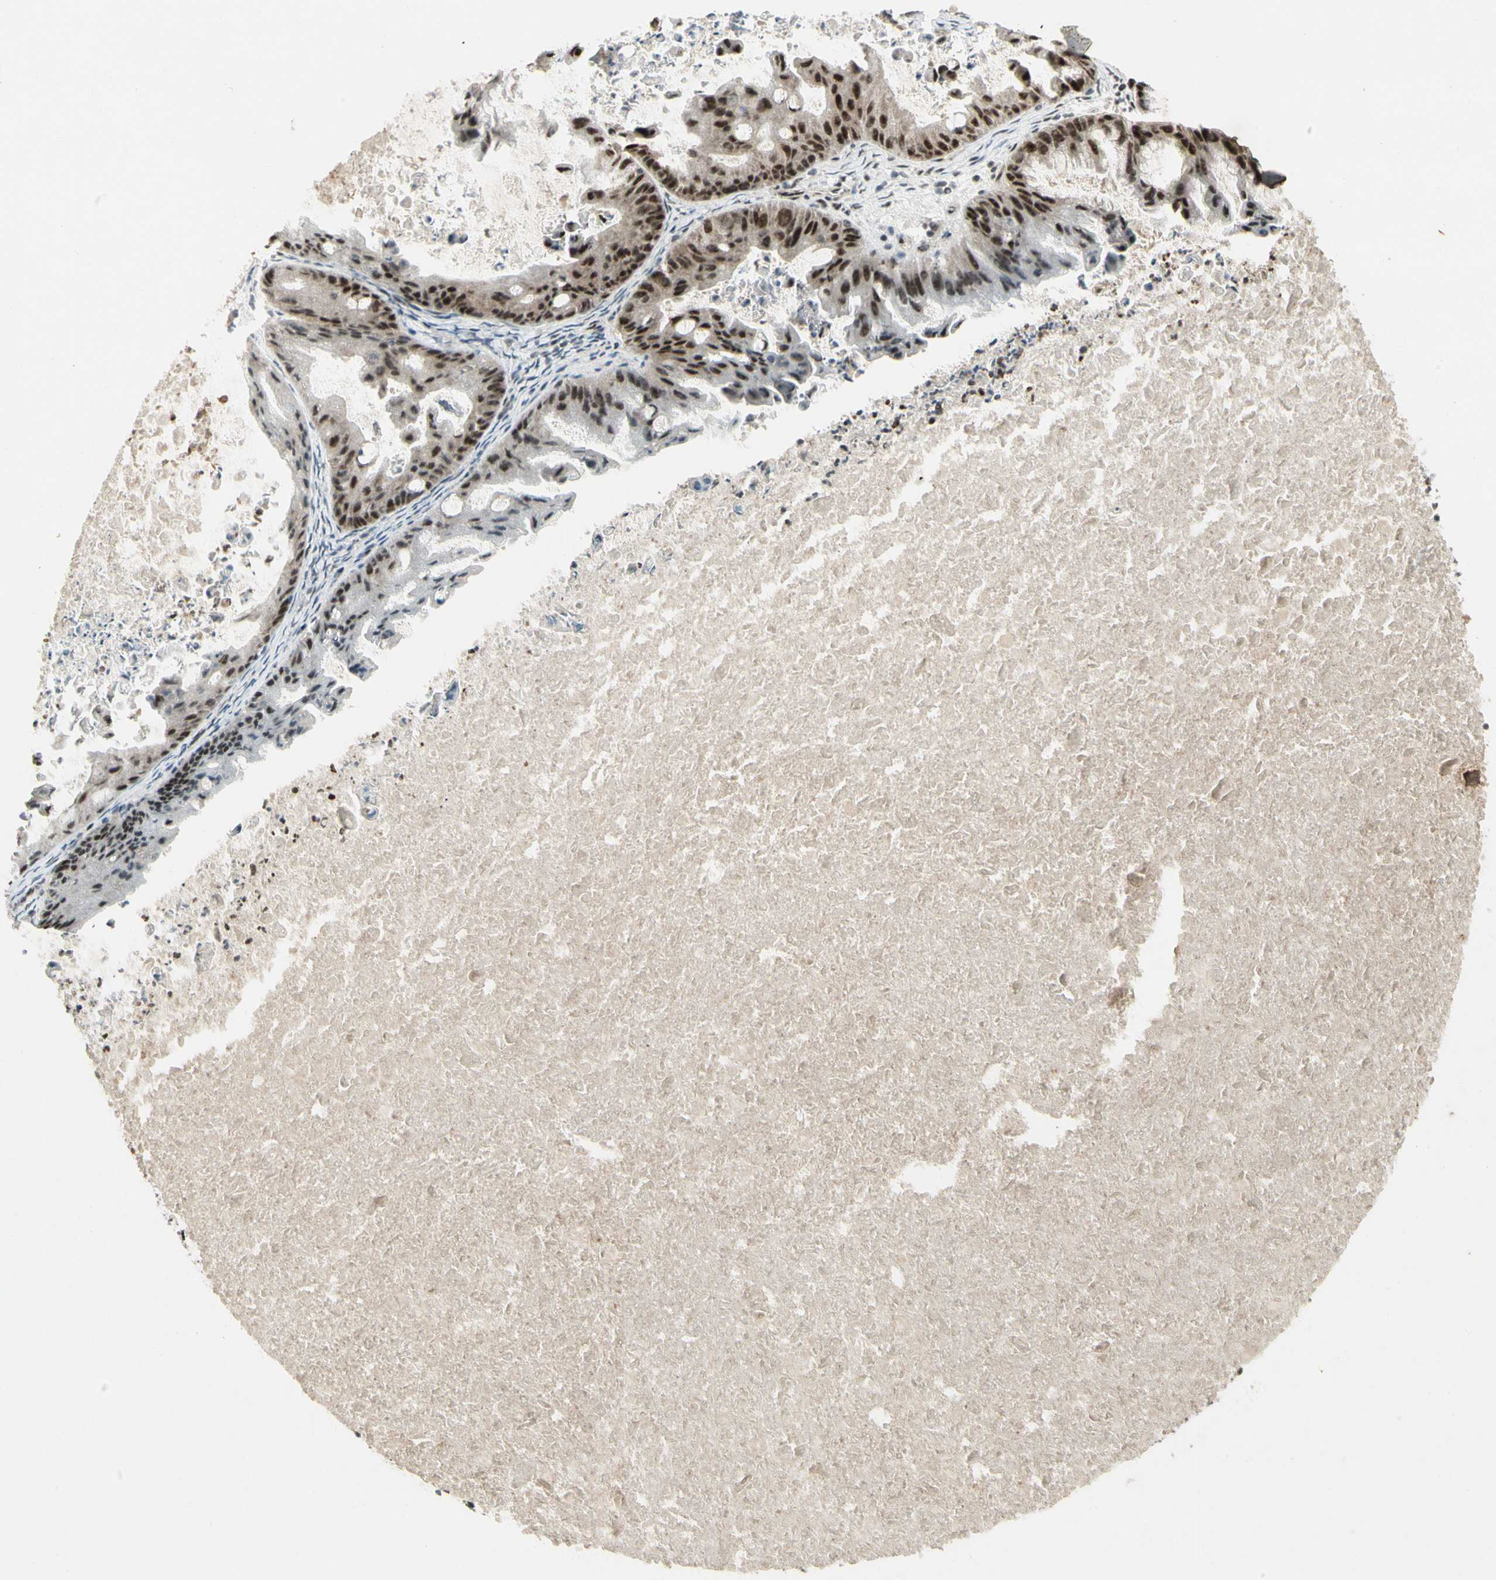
{"staining": {"intensity": "strong", "quantity": ">75%", "location": "nuclear"}, "tissue": "ovarian cancer", "cell_type": "Tumor cells", "image_type": "cancer", "snomed": [{"axis": "morphology", "description": "Cystadenocarcinoma, mucinous, NOS"}, {"axis": "topography", "description": "Ovary"}], "caption": "An image showing strong nuclear expression in about >75% of tumor cells in ovarian cancer, as visualized by brown immunohistochemical staining.", "gene": "CDK11A", "patient": {"sex": "female", "age": 37}}